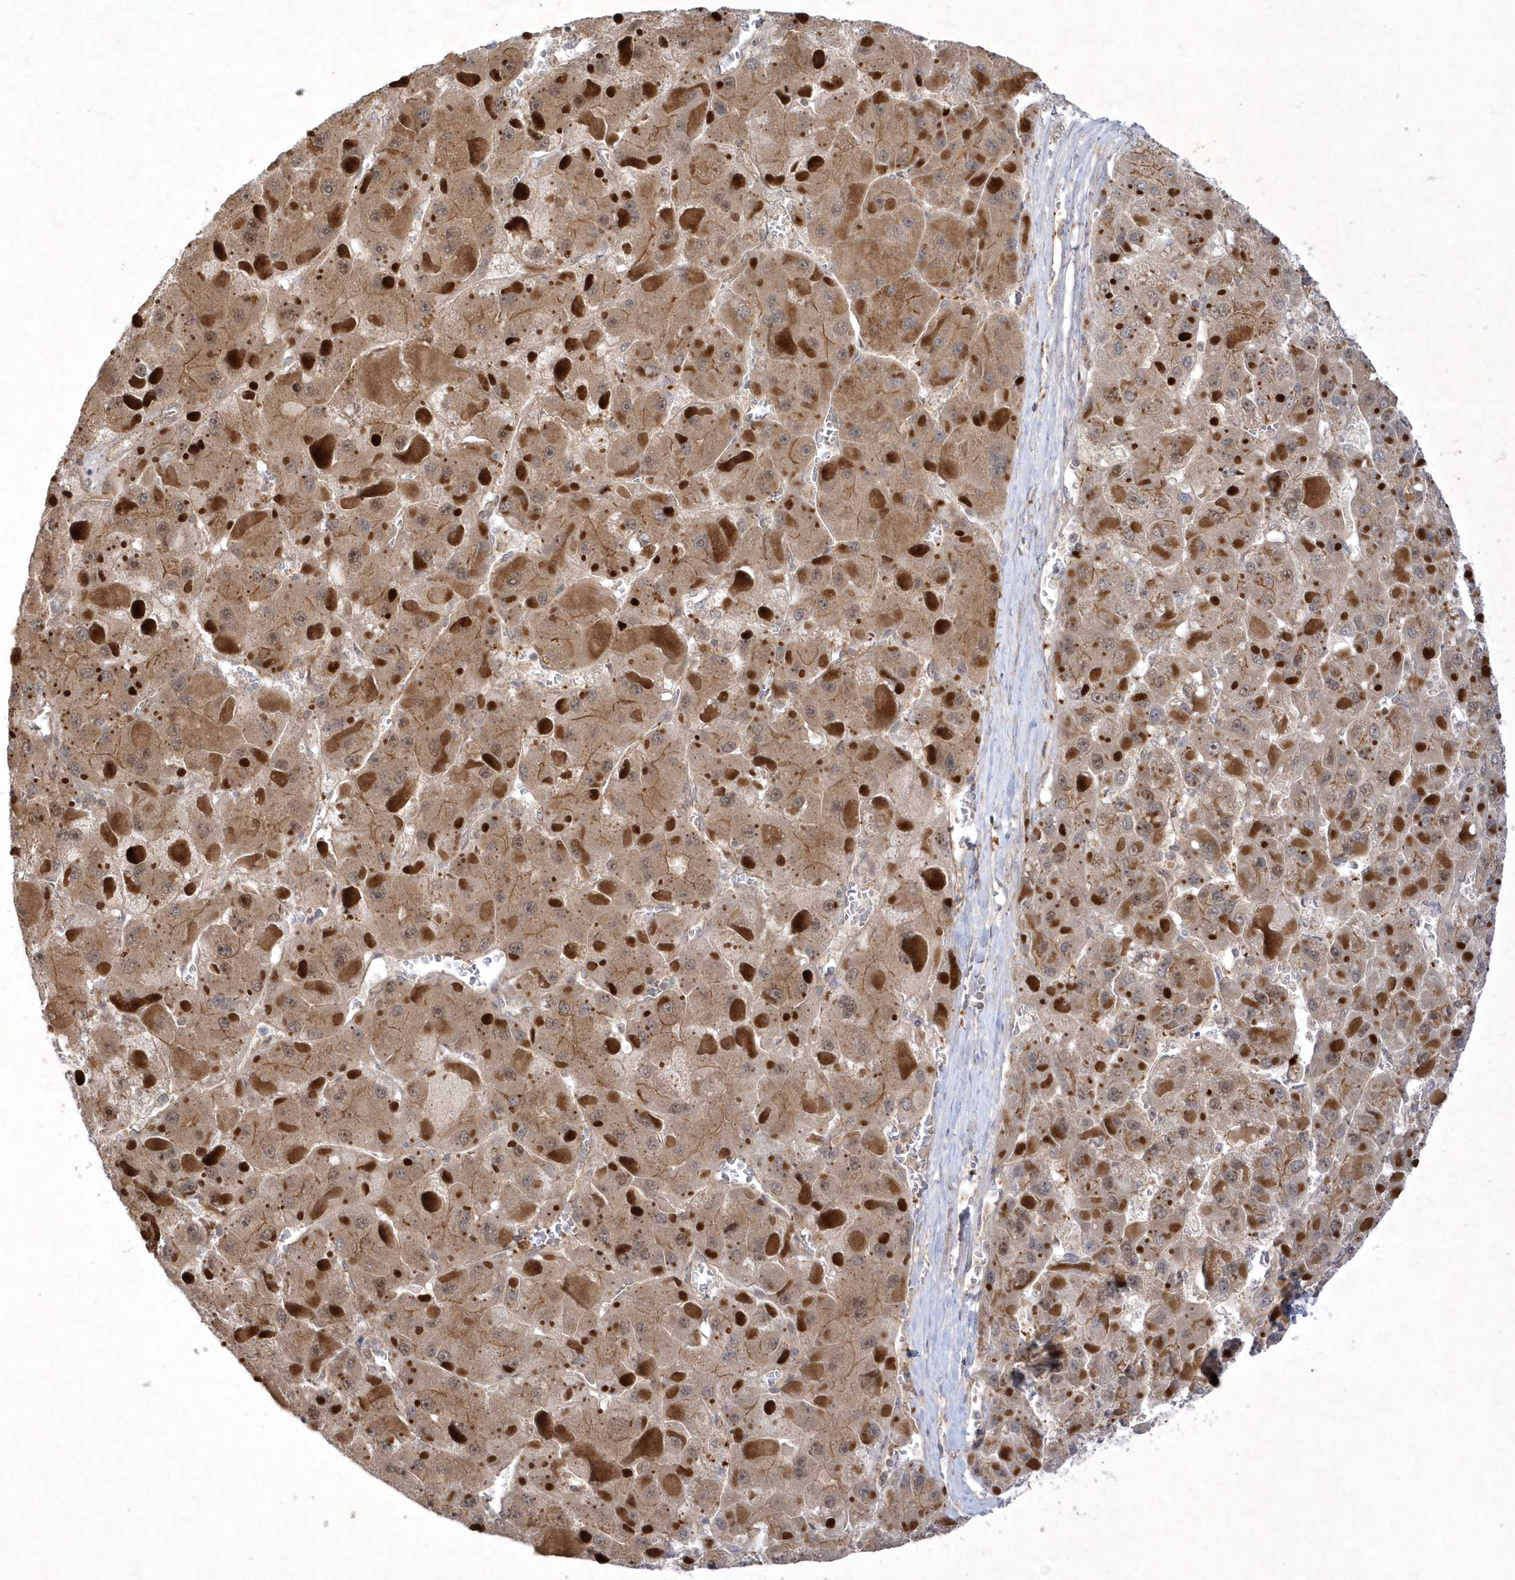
{"staining": {"intensity": "moderate", "quantity": ">75%", "location": "cytoplasmic/membranous"}, "tissue": "liver cancer", "cell_type": "Tumor cells", "image_type": "cancer", "snomed": [{"axis": "morphology", "description": "Carcinoma, Hepatocellular, NOS"}, {"axis": "topography", "description": "Liver"}], "caption": "A histopathology image of liver cancer (hepatocellular carcinoma) stained for a protein displays moderate cytoplasmic/membranous brown staining in tumor cells.", "gene": "NAF1", "patient": {"sex": "female", "age": 73}}